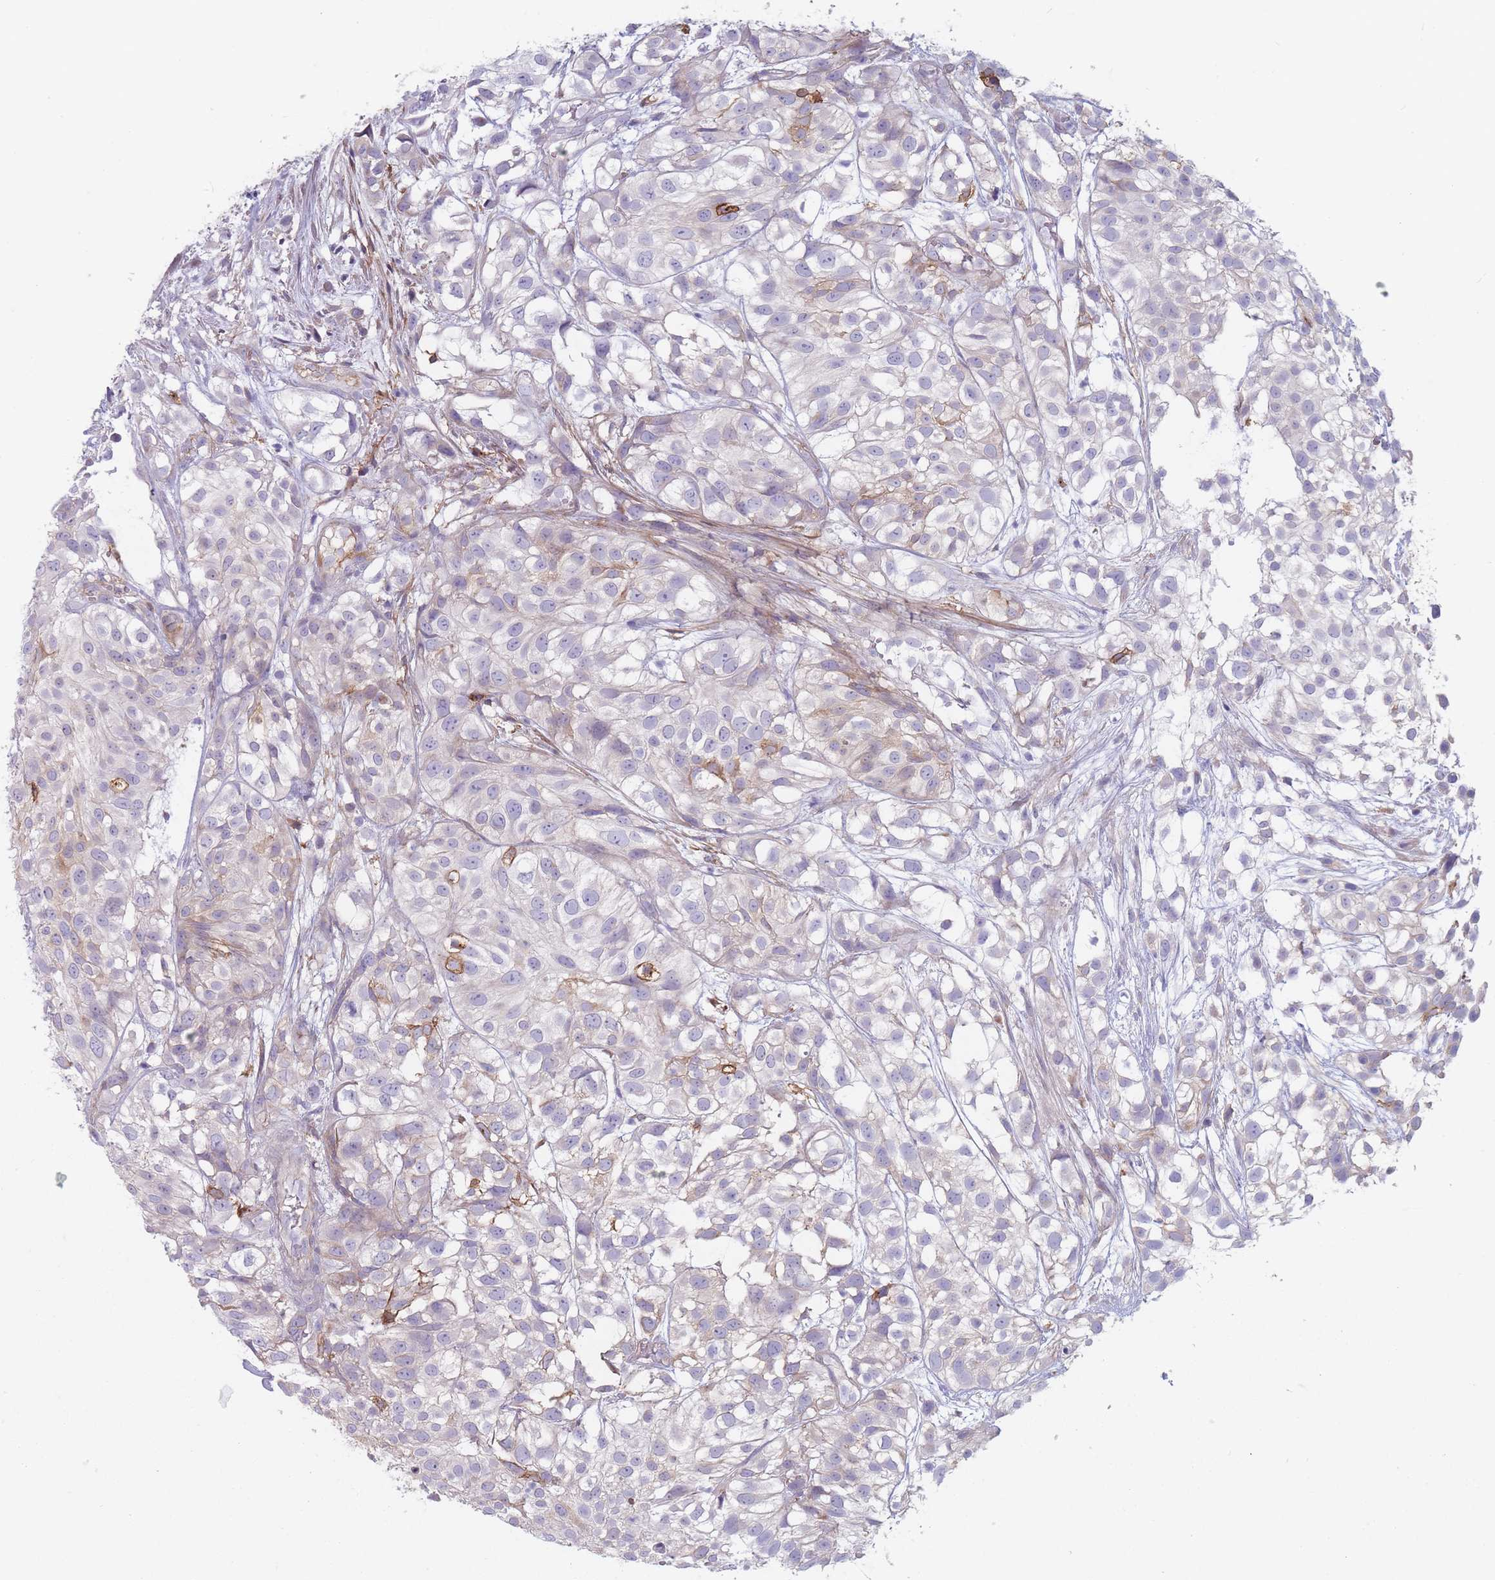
{"staining": {"intensity": "negative", "quantity": "none", "location": "none"}, "tissue": "urothelial cancer", "cell_type": "Tumor cells", "image_type": "cancer", "snomed": [{"axis": "morphology", "description": "Urothelial carcinoma, High grade"}, {"axis": "topography", "description": "Urinary bladder"}], "caption": "A photomicrograph of human high-grade urothelial carcinoma is negative for staining in tumor cells.", "gene": "PLPP1", "patient": {"sex": "male", "age": 56}}